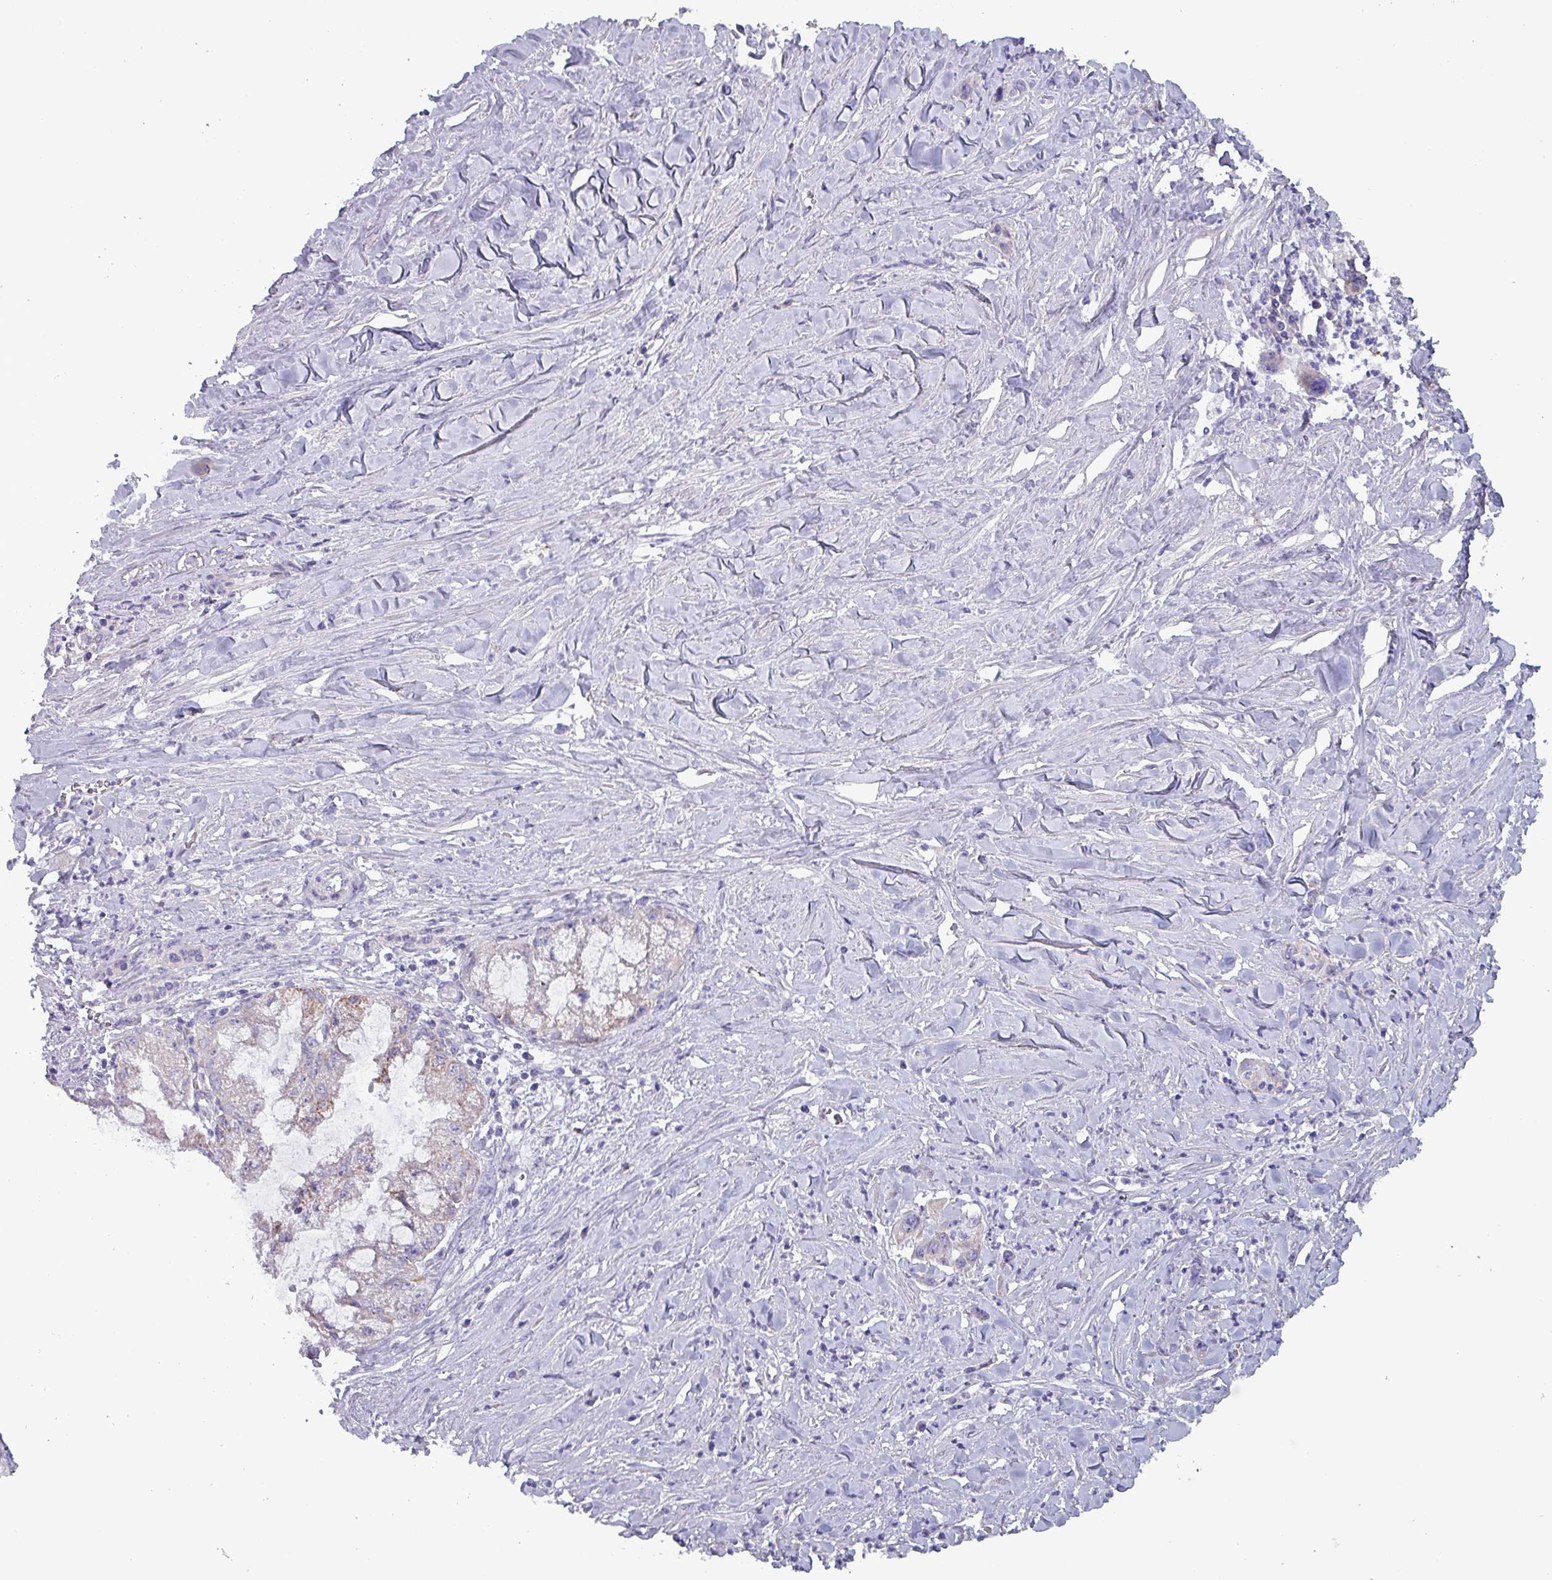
{"staining": {"intensity": "negative", "quantity": "none", "location": "none"}, "tissue": "pancreatic cancer", "cell_type": "Tumor cells", "image_type": "cancer", "snomed": [{"axis": "morphology", "description": "Adenocarcinoma, NOS"}, {"axis": "topography", "description": "Pancreas"}], "caption": "The micrograph demonstrates no significant staining in tumor cells of adenocarcinoma (pancreatic).", "gene": "HSD3B7", "patient": {"sex": "male", "age": 73}}